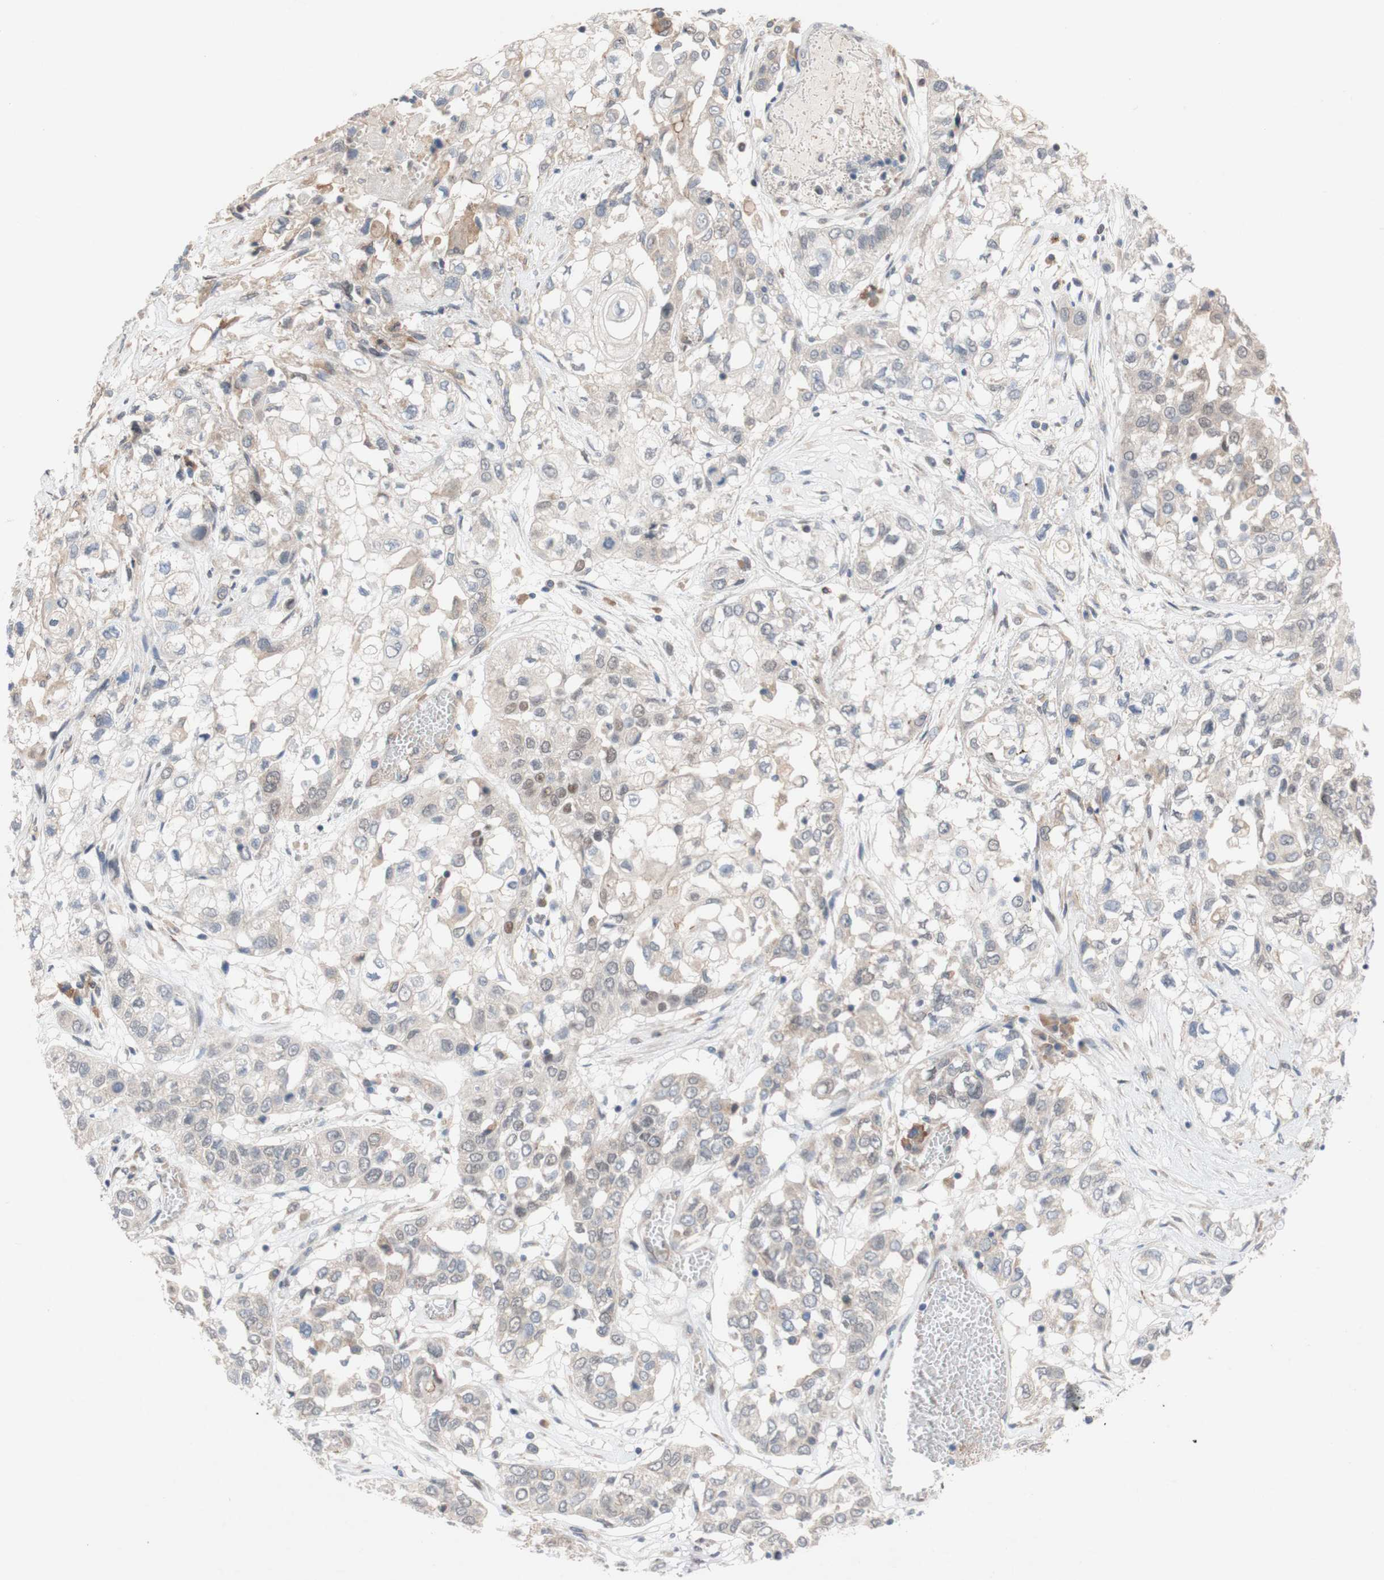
{"staining": {"intensity": "weak", "quantity": ">75%", "location": "cytoplasmic/membranous,nuclear"}, "tissue": "lung cancer", "cell_type": "Tumor cells", "image_type": "cancer", "snomed": [{"axis": "morphology", "description": "Squamous cell carcinoma, NOS"}, {"axis": "topography", "description": "Lung"}], "caption": "Immunohistochemical staining of lung cancer (squamous cell carcinoma) exhibits weak cytoplasmic/membranous and nuclear protein staining in about >75% of tumor cells.", "gene": "PDGFB", "patient": {"sex": "male", "age": 71}}